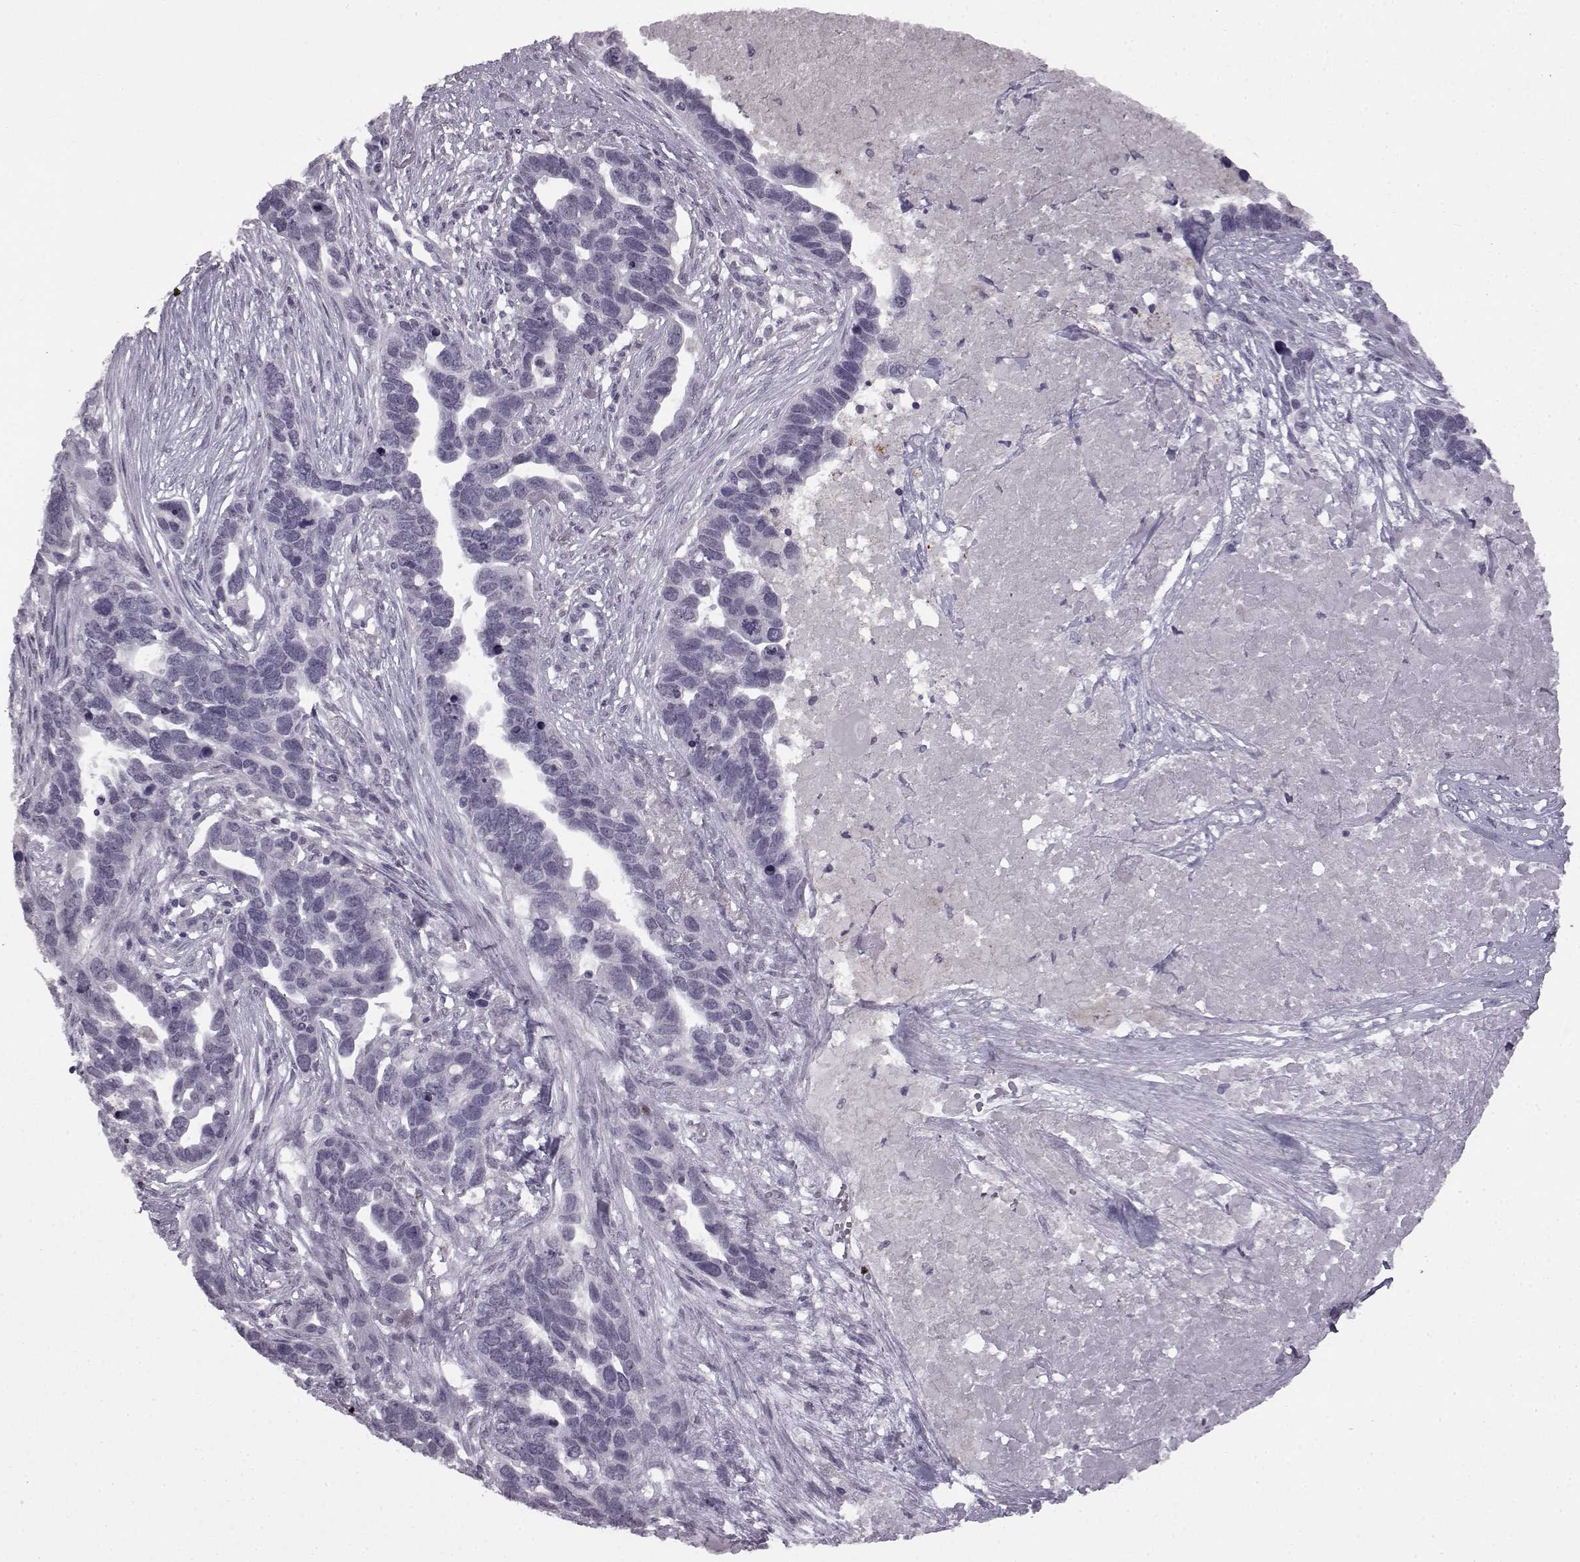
{"staining": {"intensity": "negative", "quantity": "none", "location": "none"}, "tissue": "ovarian cancer", "cell_type": "Tumor cells", "image_type": "cancer", "snomed": [{"axis": "morphology", "description": "Cystadenocarcinoma, serous, NOS"}, {"axis": "topography", "description": "Ovary"}], "caption": "Immunohistochemistry (IHC) micrograph of serous cystadenocarcinoma (ovarian) stained for a protein (brown), which exhibits no expression in tumor cells.", "gene": "SLC28A2", "patient": {"sex": "female", "age": 54}}